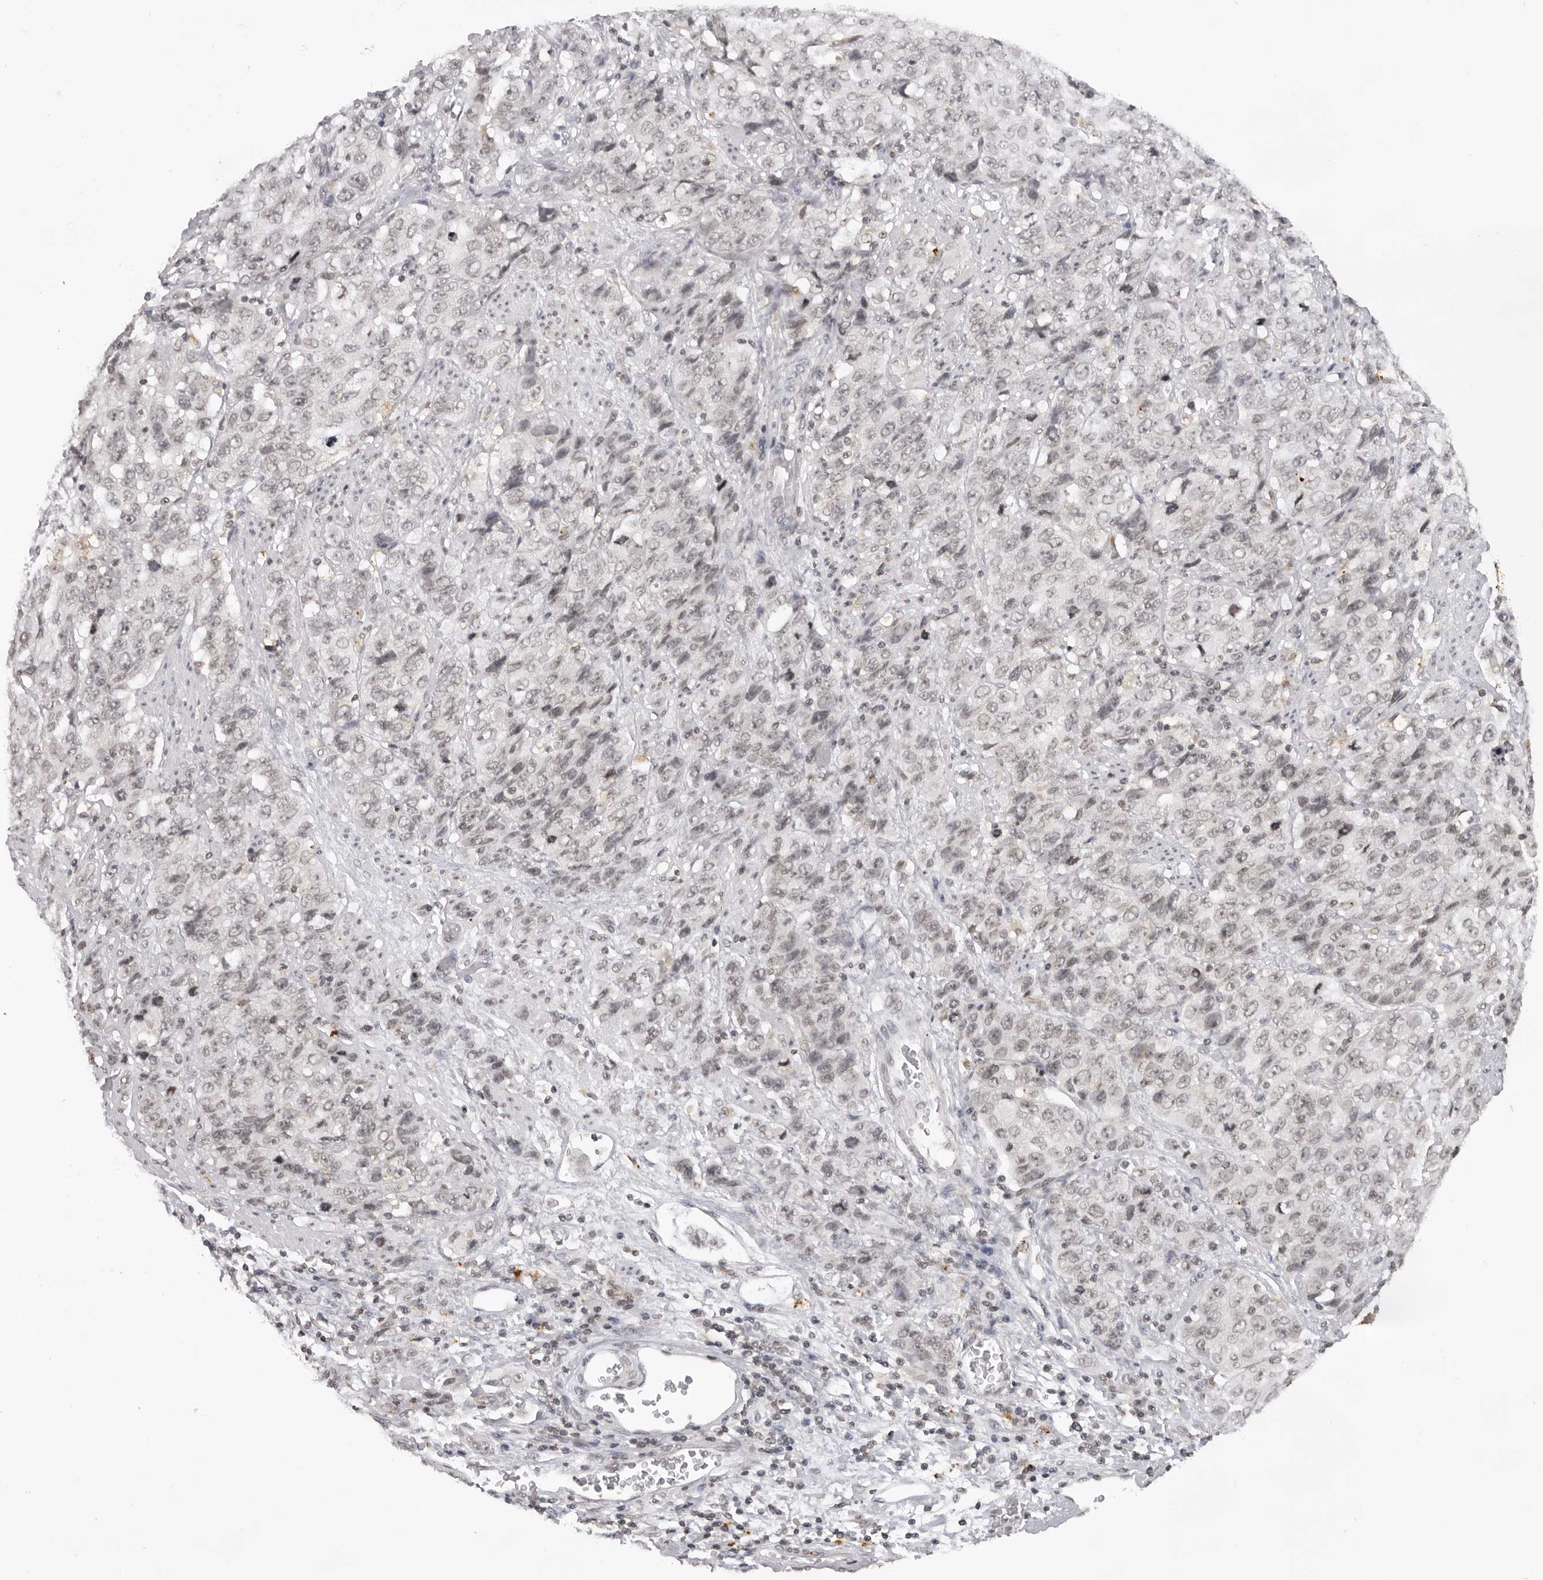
{"staining": {"intensity": "negative", "quantity": "none", "location": "none"}, "tissue": "stomach cancer", "cell_type": "Tumor cells", "image_type": "cancer", "snomed": [{"axis": "morphology", "description": "Adenocarcinoma, NOS"}, {"axis": "topography", "description": "Stomach"}], "caption": "This photomicrograph is of stomach adenocarcinoma stained with IHC to label a protein in brown with the nuclei are counter-stained blue. There is no staining in tumor cells.", "gene": "NTM", "patient": {"sex": "male", "age": 48}}